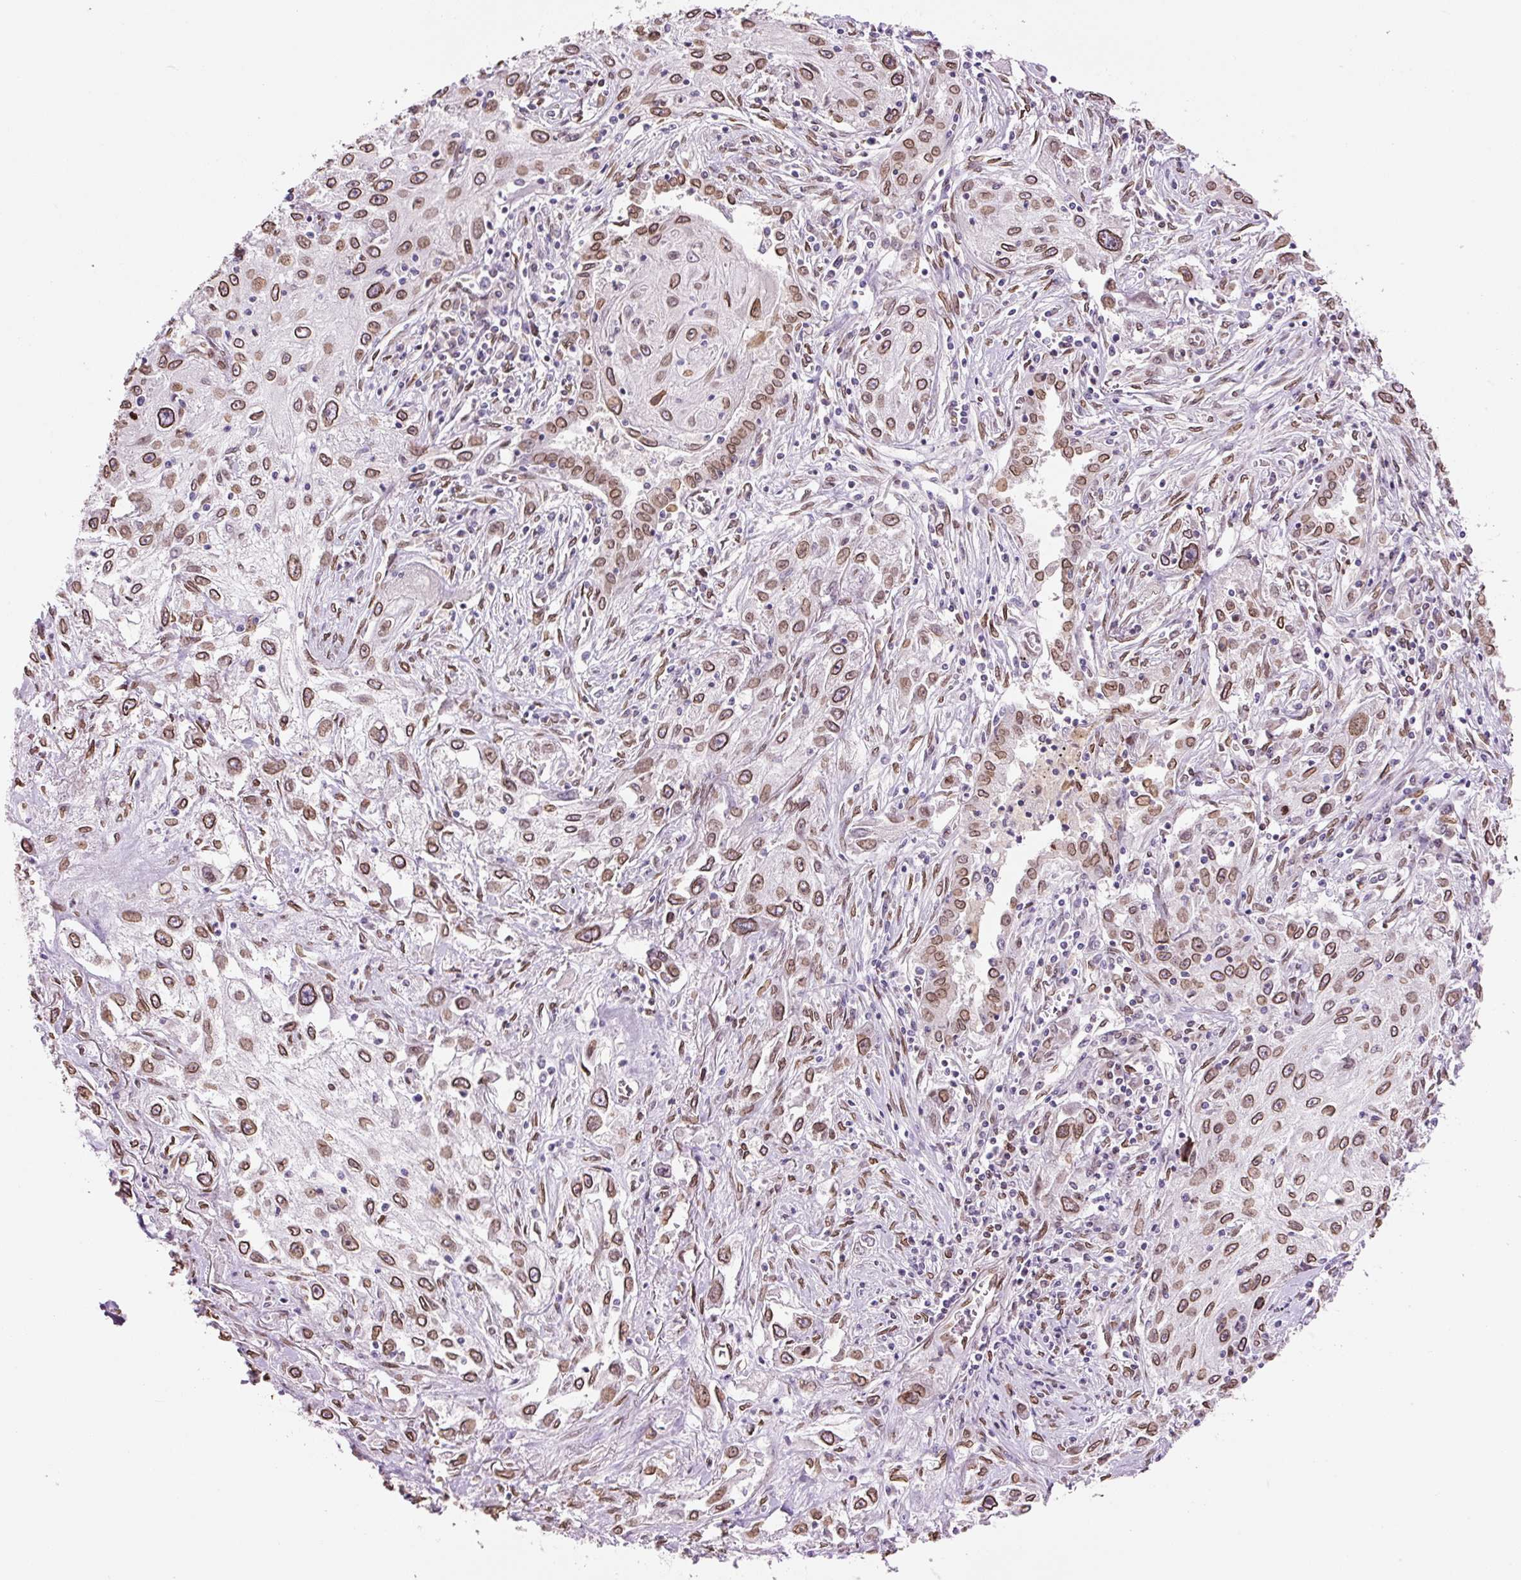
{"staining": {"intensity": "moderate", "quantity": ">75%", "location": "cytoplasmic/membranous,nuclear"}, "tissue": "lung cancer", "cell_type": "Tumor cells", "image_type": "cancer", "snomed": [{"axis": "morphology", "description": "Squamous cell carcinoma, NOS"}, {"axis": "topography", "description": "Lung"}], "caption": "Brown immunohistochemical staining in human squamous cell carcinoma (lung) reveals moderate cytoplasmic/membranous and nuclear expression in about >75% of tumor cells.", "gene": "ZNF224", "patient": {"sex": "female", "age": 69}}